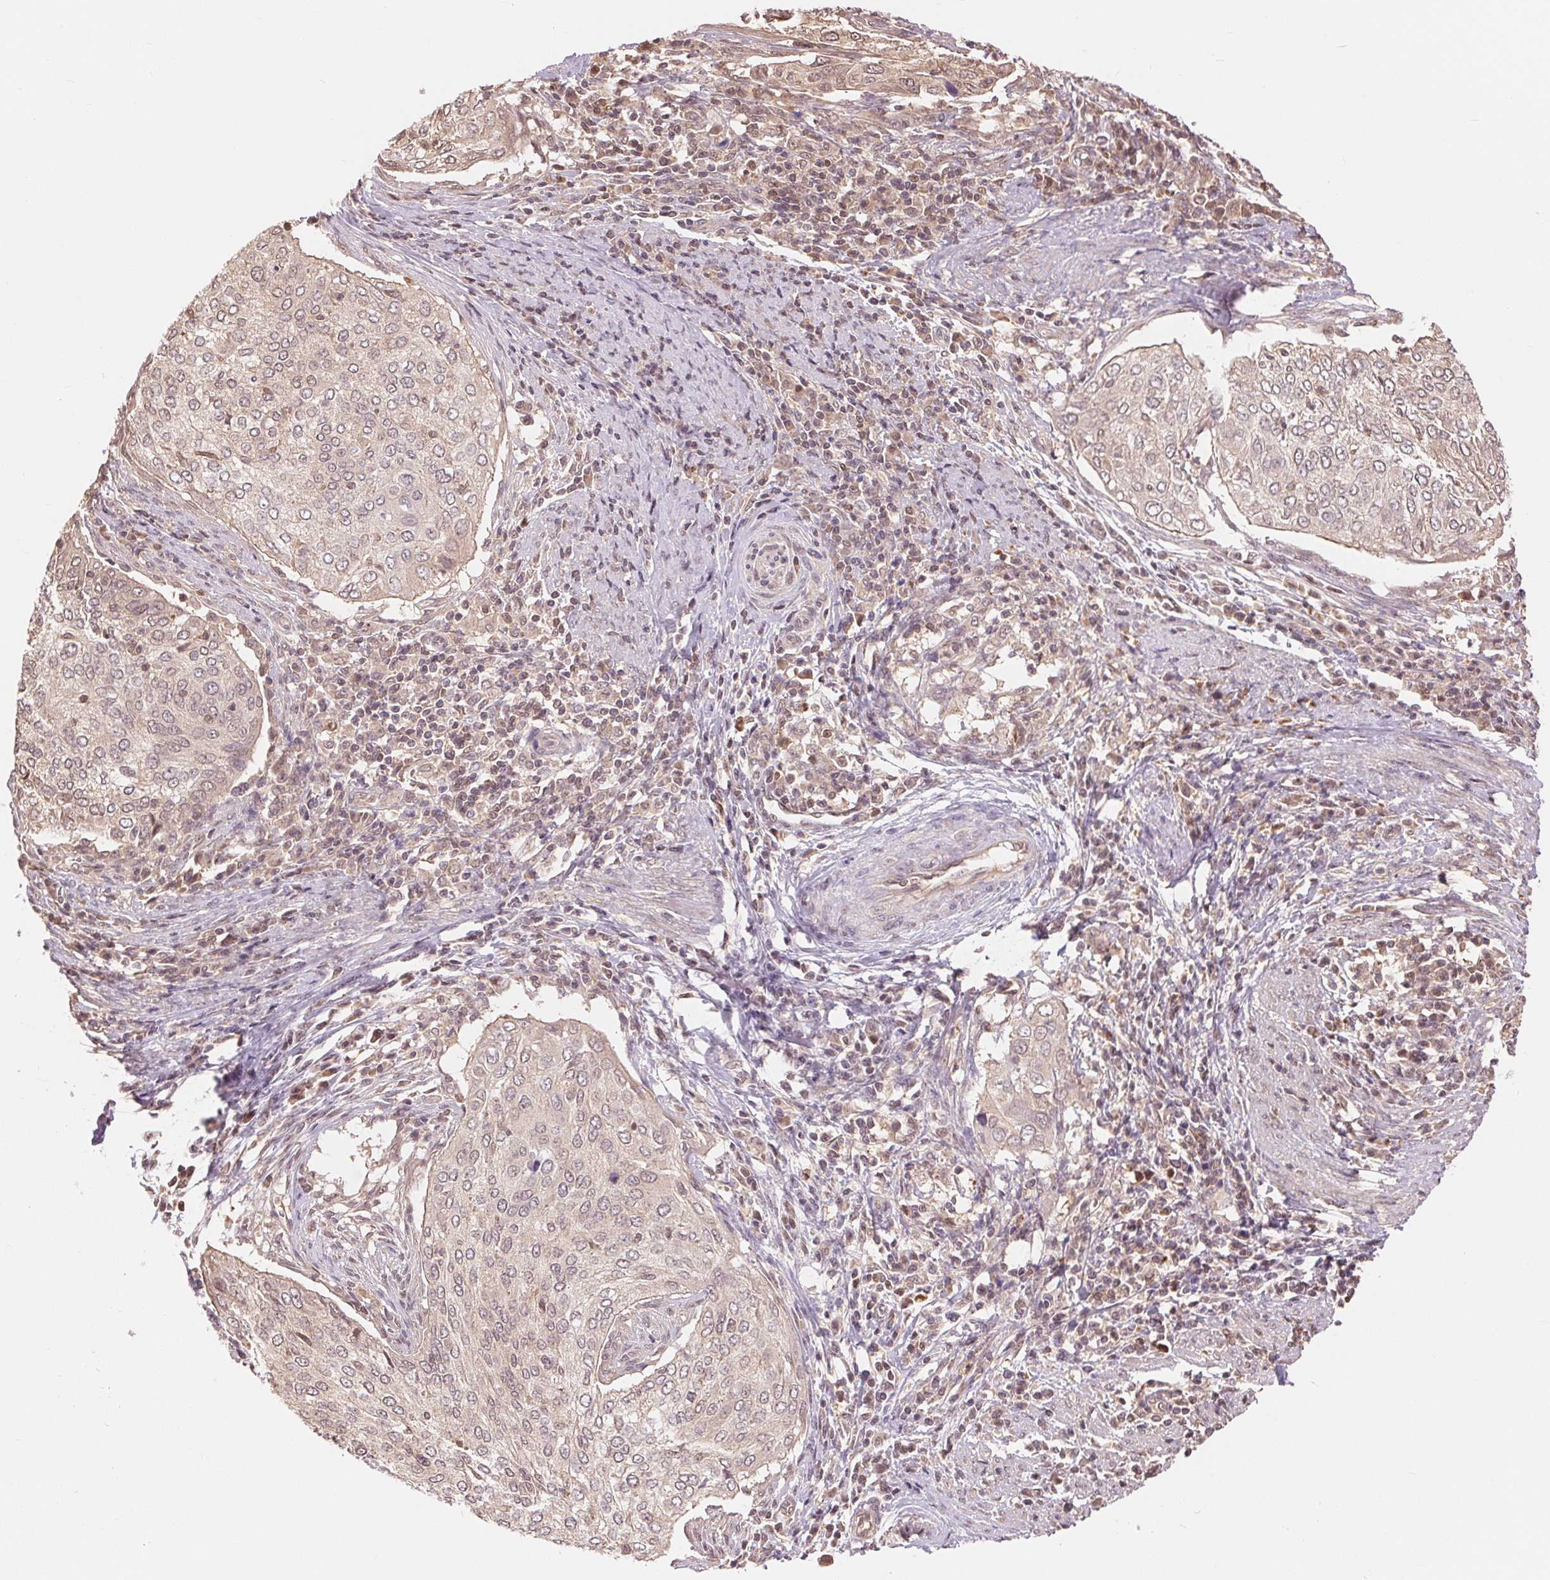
{"staining": {"intensity": "weak", "quantity": ">75%", "location": "cytoplasmic/membranous,nuclear"}, "tissue": "cervical cancer", "cell_type": "Tumor cells", "image_type": "cancer", "snomed": [{"axis": "morphology", "description": "Squamous cell carcinoma, NOS"}, {"axis": "topography", "description": "Cervix"}], "caption": "Weak cytoplasmic/membranous and nuclear protein expression is appreciated in about >75% of tumor cells in cervical cancer.", "gene": "TMEM273", "patient": {"sex": "female", "age": 38}}